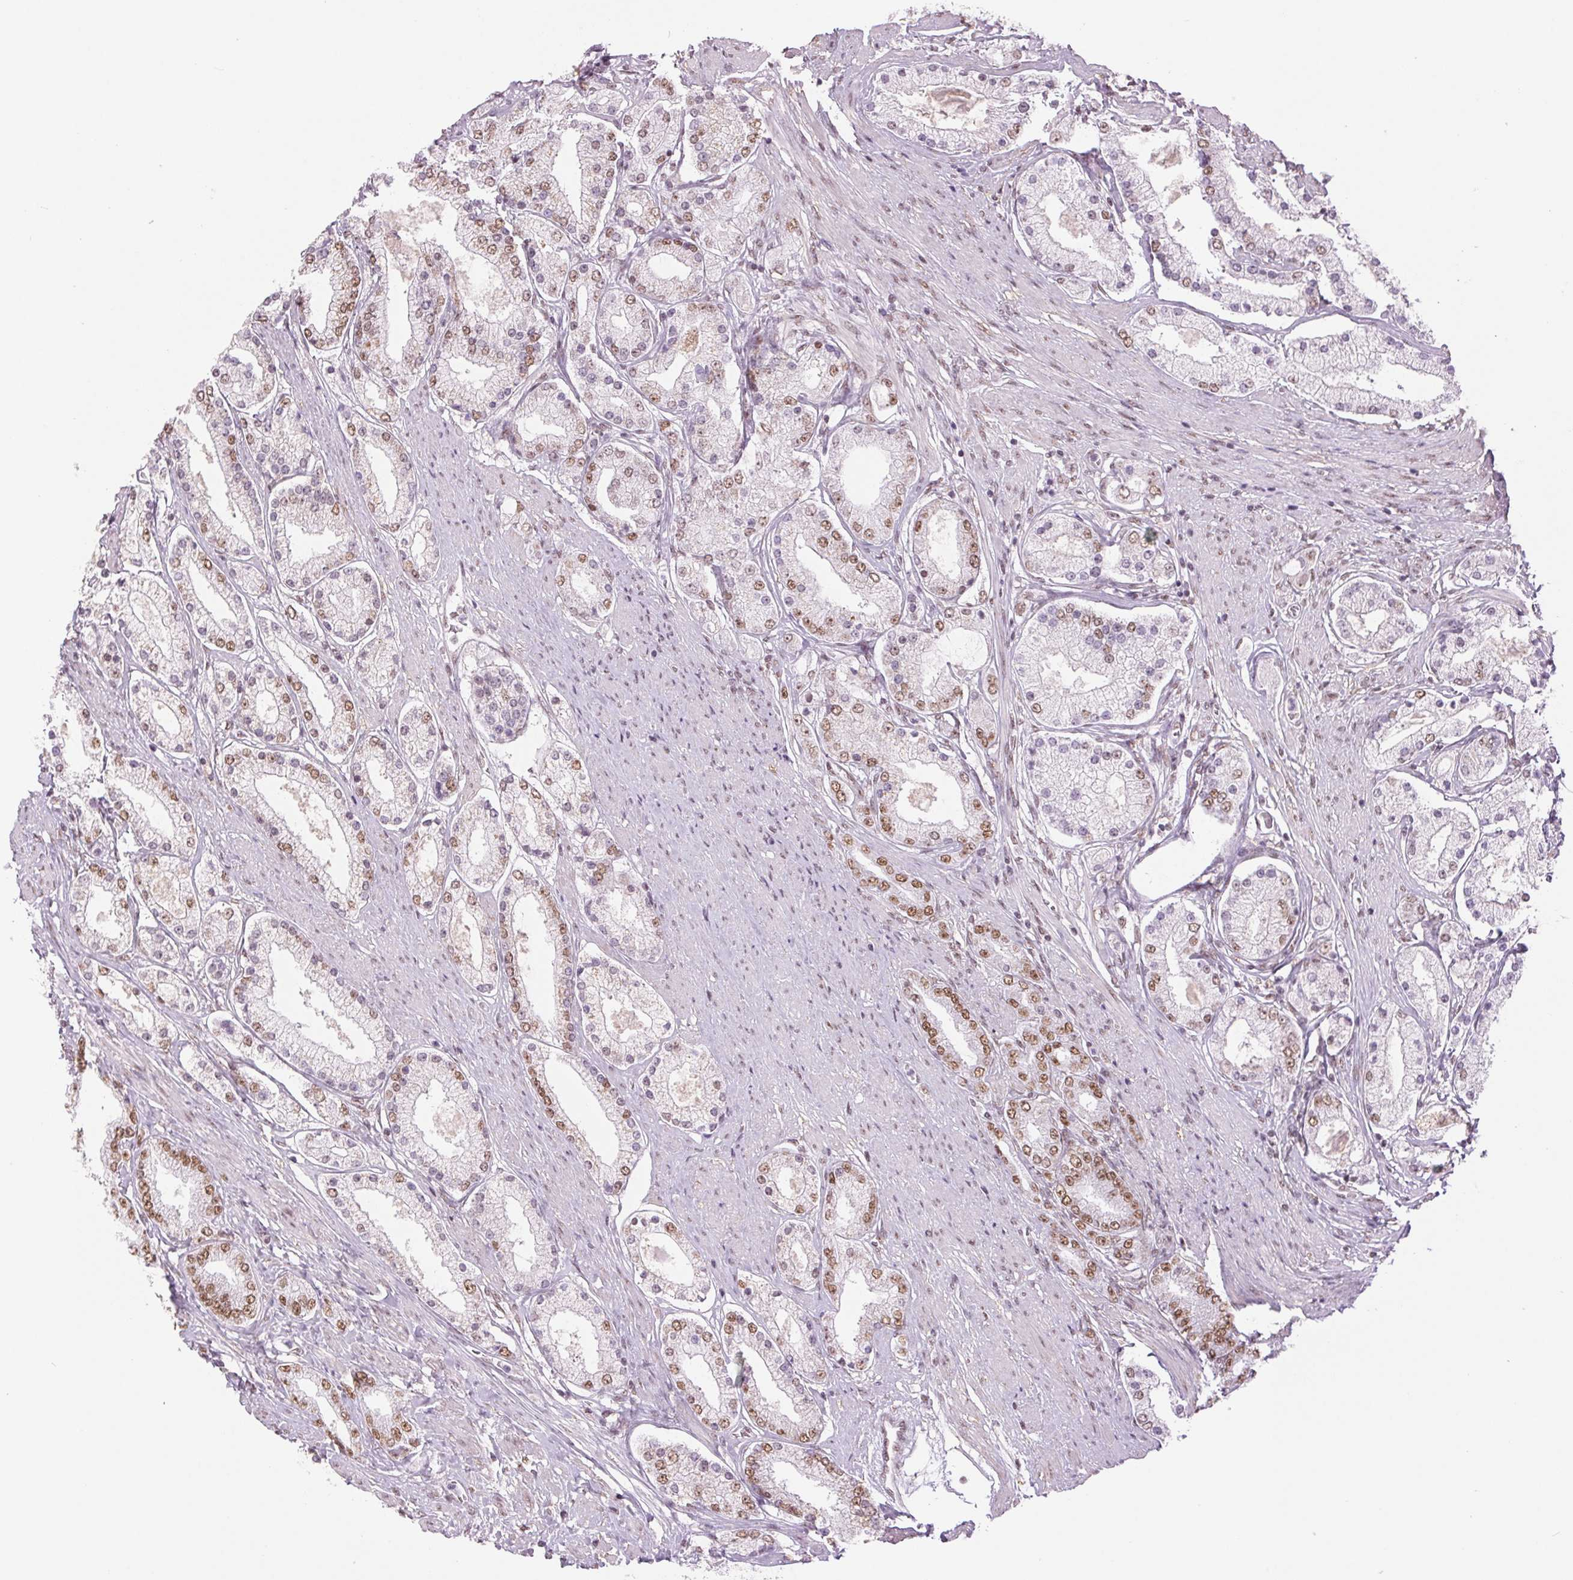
{"staining": {"intensity": "moderate", "quantity": "25%-75%", "location": "nuclear"}, "tissue": "prostate cancer", "cell_type": "Tumor cells", "image_type": "cancer", "snomed": [{"axis": "morphology", "description": "Adenocarcinoma, High grade"}, {"axis": "topography", "description": "Prostate"}], "caption": "IHC (DAB (3,3'-diaminobenzidine)) staining of prostate cancer (adenocarcinoma (high-grade)) exhibits moderate nuclear protein positivity in about 25%-75% of tumor cells. (Brightfield microscopy of DAB IHC at high magnification).", "gene": "ZFR2", "patient": {"sex": "male", "age": 67}}